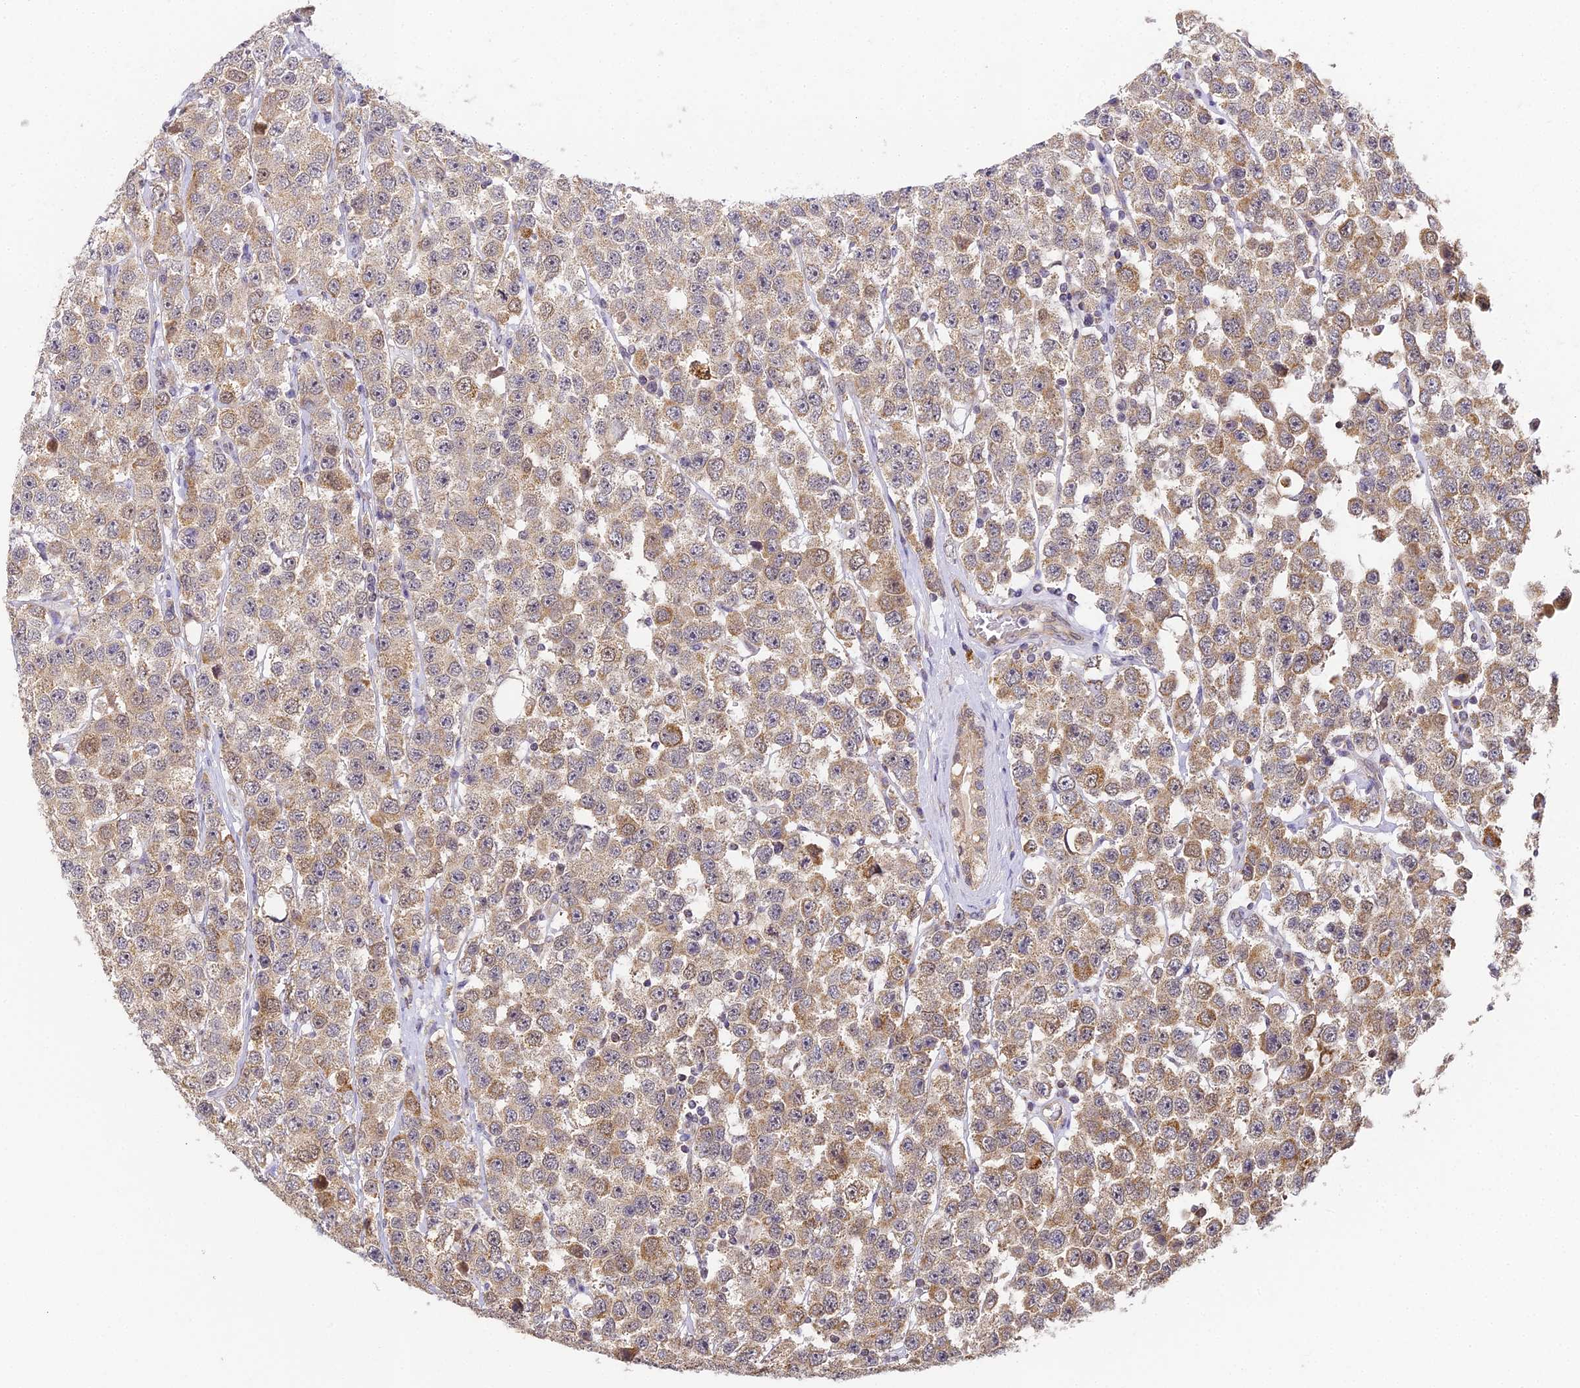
{"staining": {"intensity": "moderate", "quantity": "<25%", "location": "cytoplasmic/membranous,nuclear"}, "tissue": "testis cancer", "cell_type": "Tumor cells", "image_type": "cancer", "snomed": [{"axis": "morphology", "description": "Seminoma, NOS"}, {"axis": "topography", "description": "Testis"}], "caption": "Immunohistochemistry (IHC) of human testis cancer (seminoma) reveals low levels of moderate cytoplasmic/membranous and nuclear expression in about <25% of tumor cells. (Brightfield microscopy of DAB IHC at high magnification).", "gene": "DNAAF10", "patient": {"sex": "male", "age": 28}}